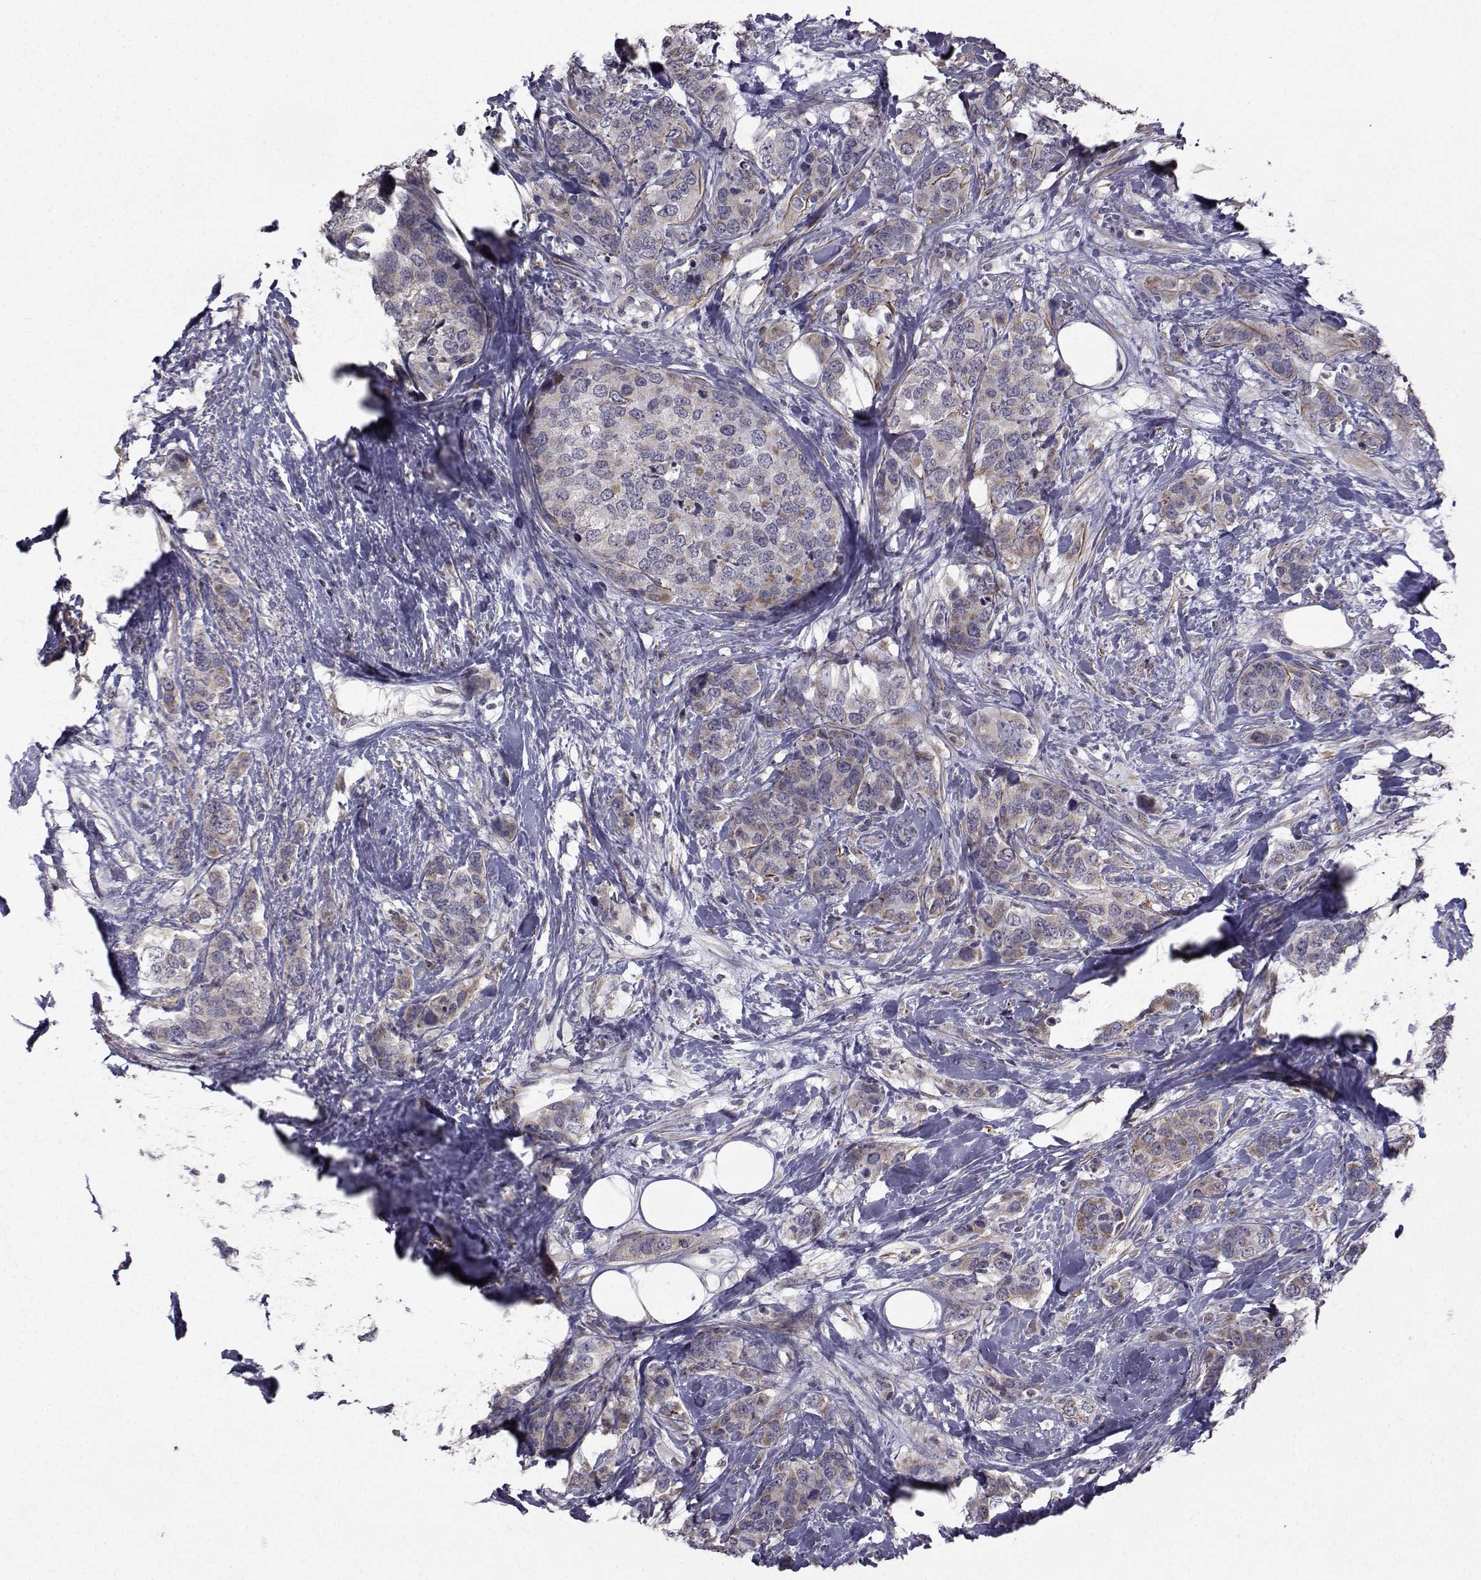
{"staining": {"intensity": "weak", "quantity": ">75%", "location": "cytoplasmic/membranous"}, "tissue": "breast cancer", "cell_type": "Tumor cells", "image_type": "cancer", "snomed": [{"axis": "morphology", "description": "Lobular carcinoma"}, {"axis": "topography", "description": "Breast"}], "caption": "A high-resolution micrograph shows IHC staining of breast cancer (lobular carcinoma), which demonstrates weak cytoplasmic/membranous staining in approximately >75% of tumor cells. (Stains: DAB (3,3'-diaminobenzidine) in brown, nuclei in blue, Microscopy: brightfield microscopy at high magnification).", "gene": "FDXR", "patient": {"sex": "female", "age": 59}}